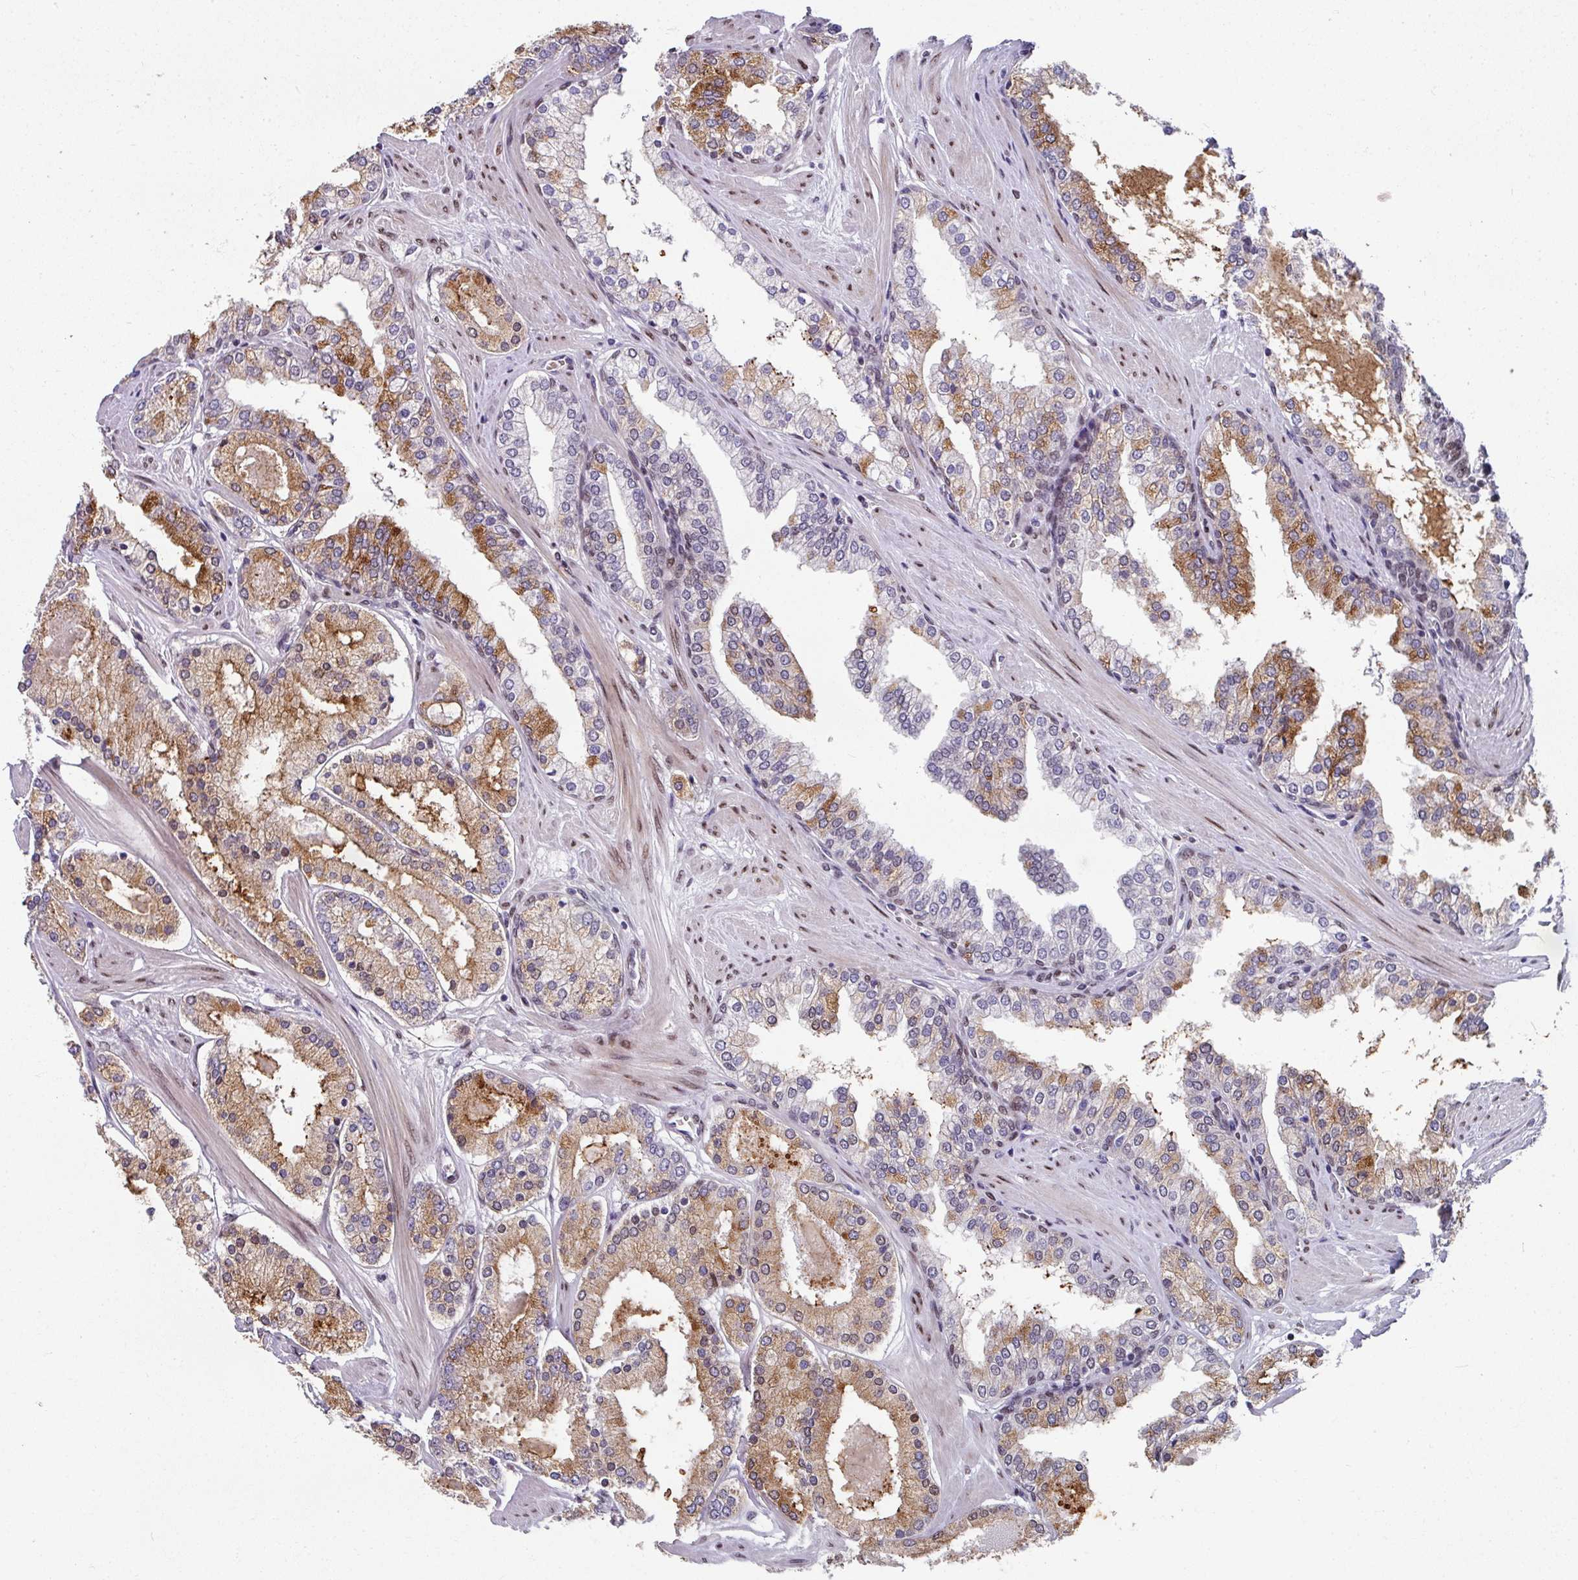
{"staining": {"intensity": "moderate", "quantity": ">75%", "location": "cytoplasmic/membranous"}, "tissue": "prostate cancer", "cell_type": "Tumor cells", "image_type": "cancer", "snomed": [{"axis": "morphology", "description": "Adenocarcinoma, Low grade"}, {"axis": "topography", "description": "Prostate"}], "caption": "Prostate adenocarcinoma (low-grade) stained for a protein reveals moderate cytoplasmic/membranous positivity in tumor cells.", "gene": "CBX7", "patient": {"sex": "male", "age": 42}}